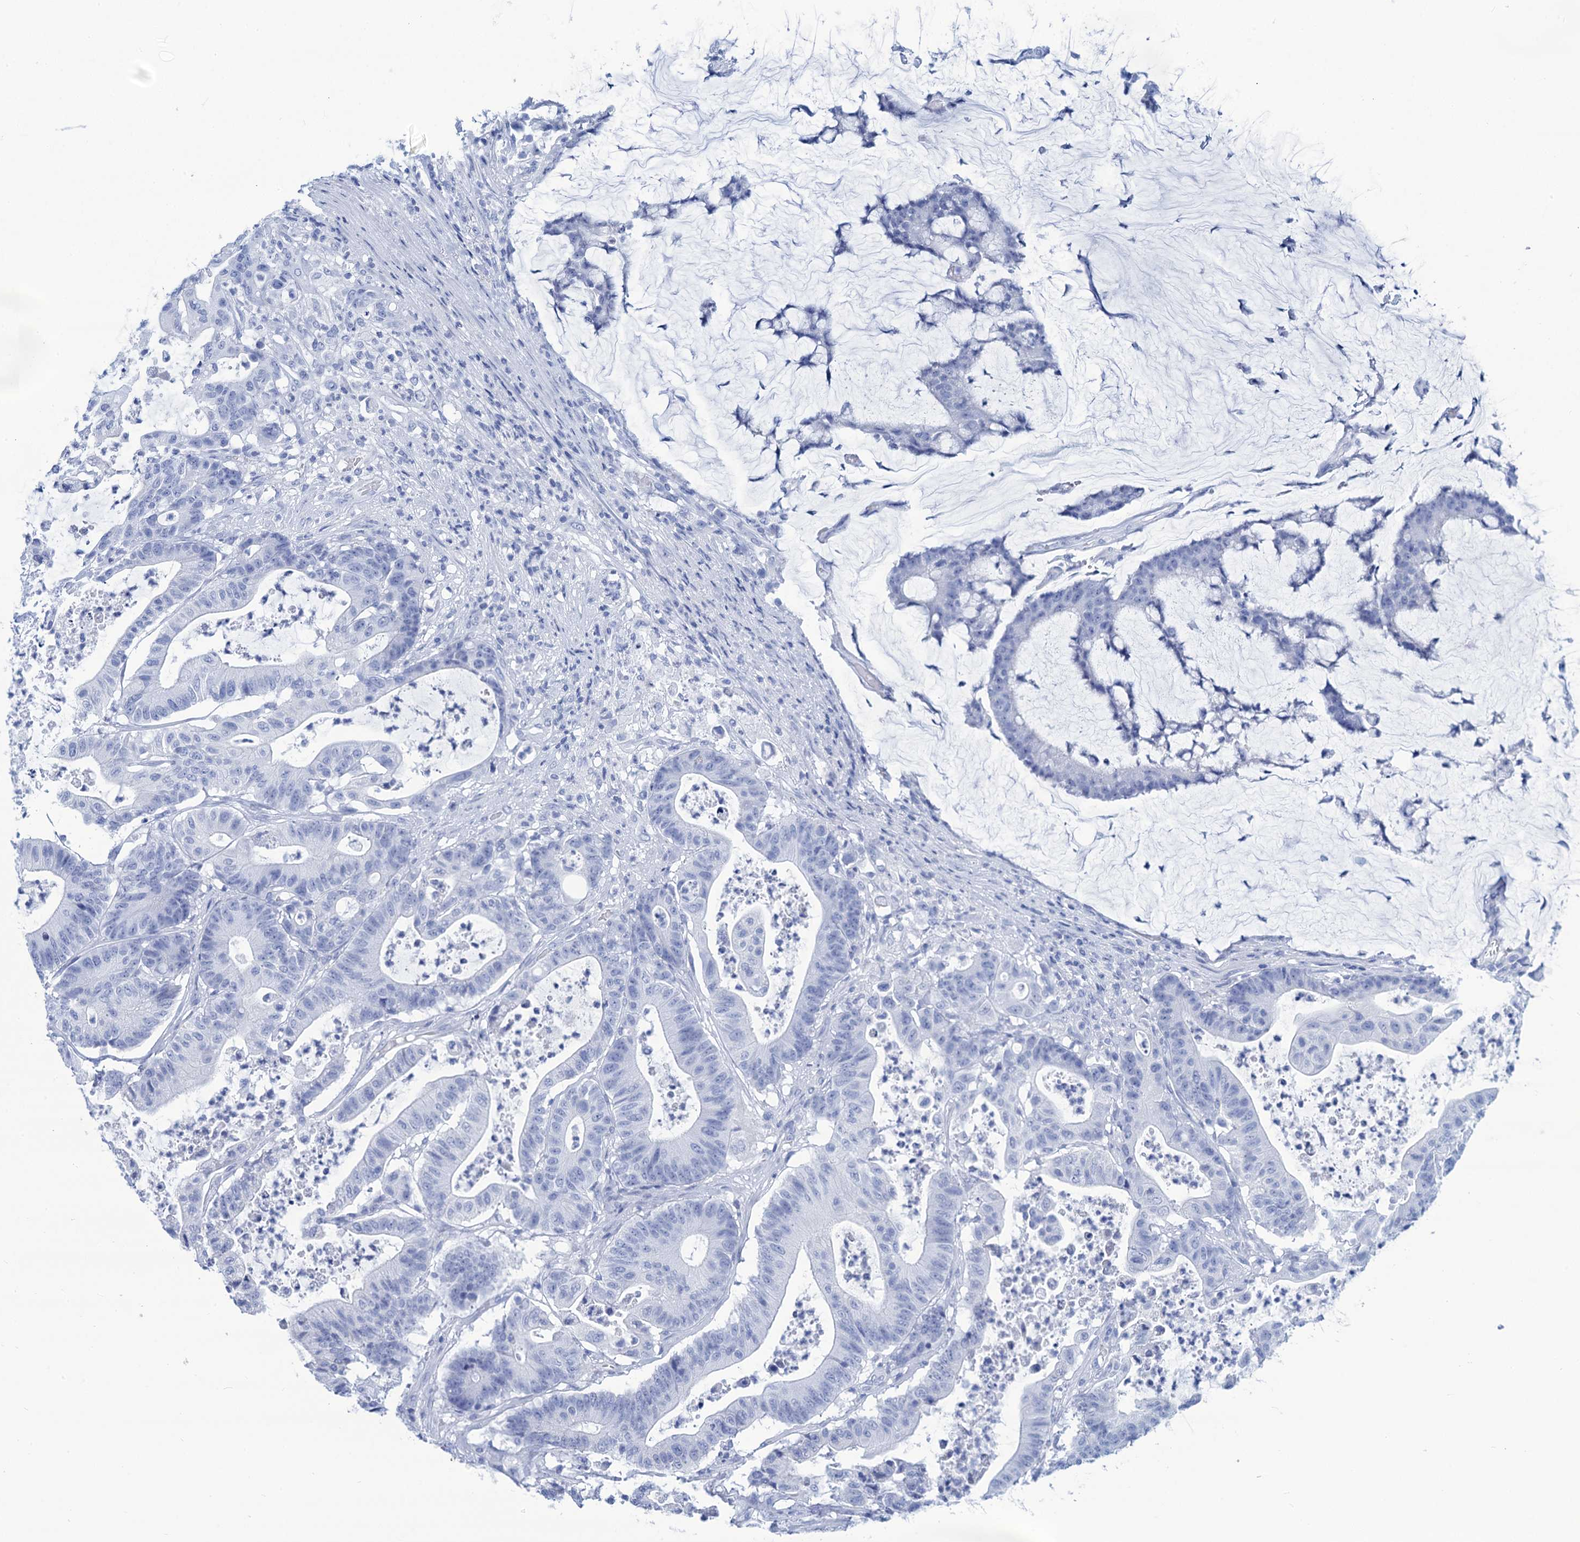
{"staining": {"intensity": "negative", "quantity": "none", "location": "none"}, "tissue": "colorectal cancer", "cell_type": "Tumor cells", "image_type": "cancer", "snomed": [{"axis": "morphology", "description": "Adenocarcinoma, NOS"}, {"axis": "topography", "description": "Colon"}], "caption": "Colorectal cancer (adenocarcinoma) stained for a protein using immunohistochemistry (IHC) reveals no staining tumor cells.", "gene": "CABYR", "patient": {"sex": "female", "age": 84}}